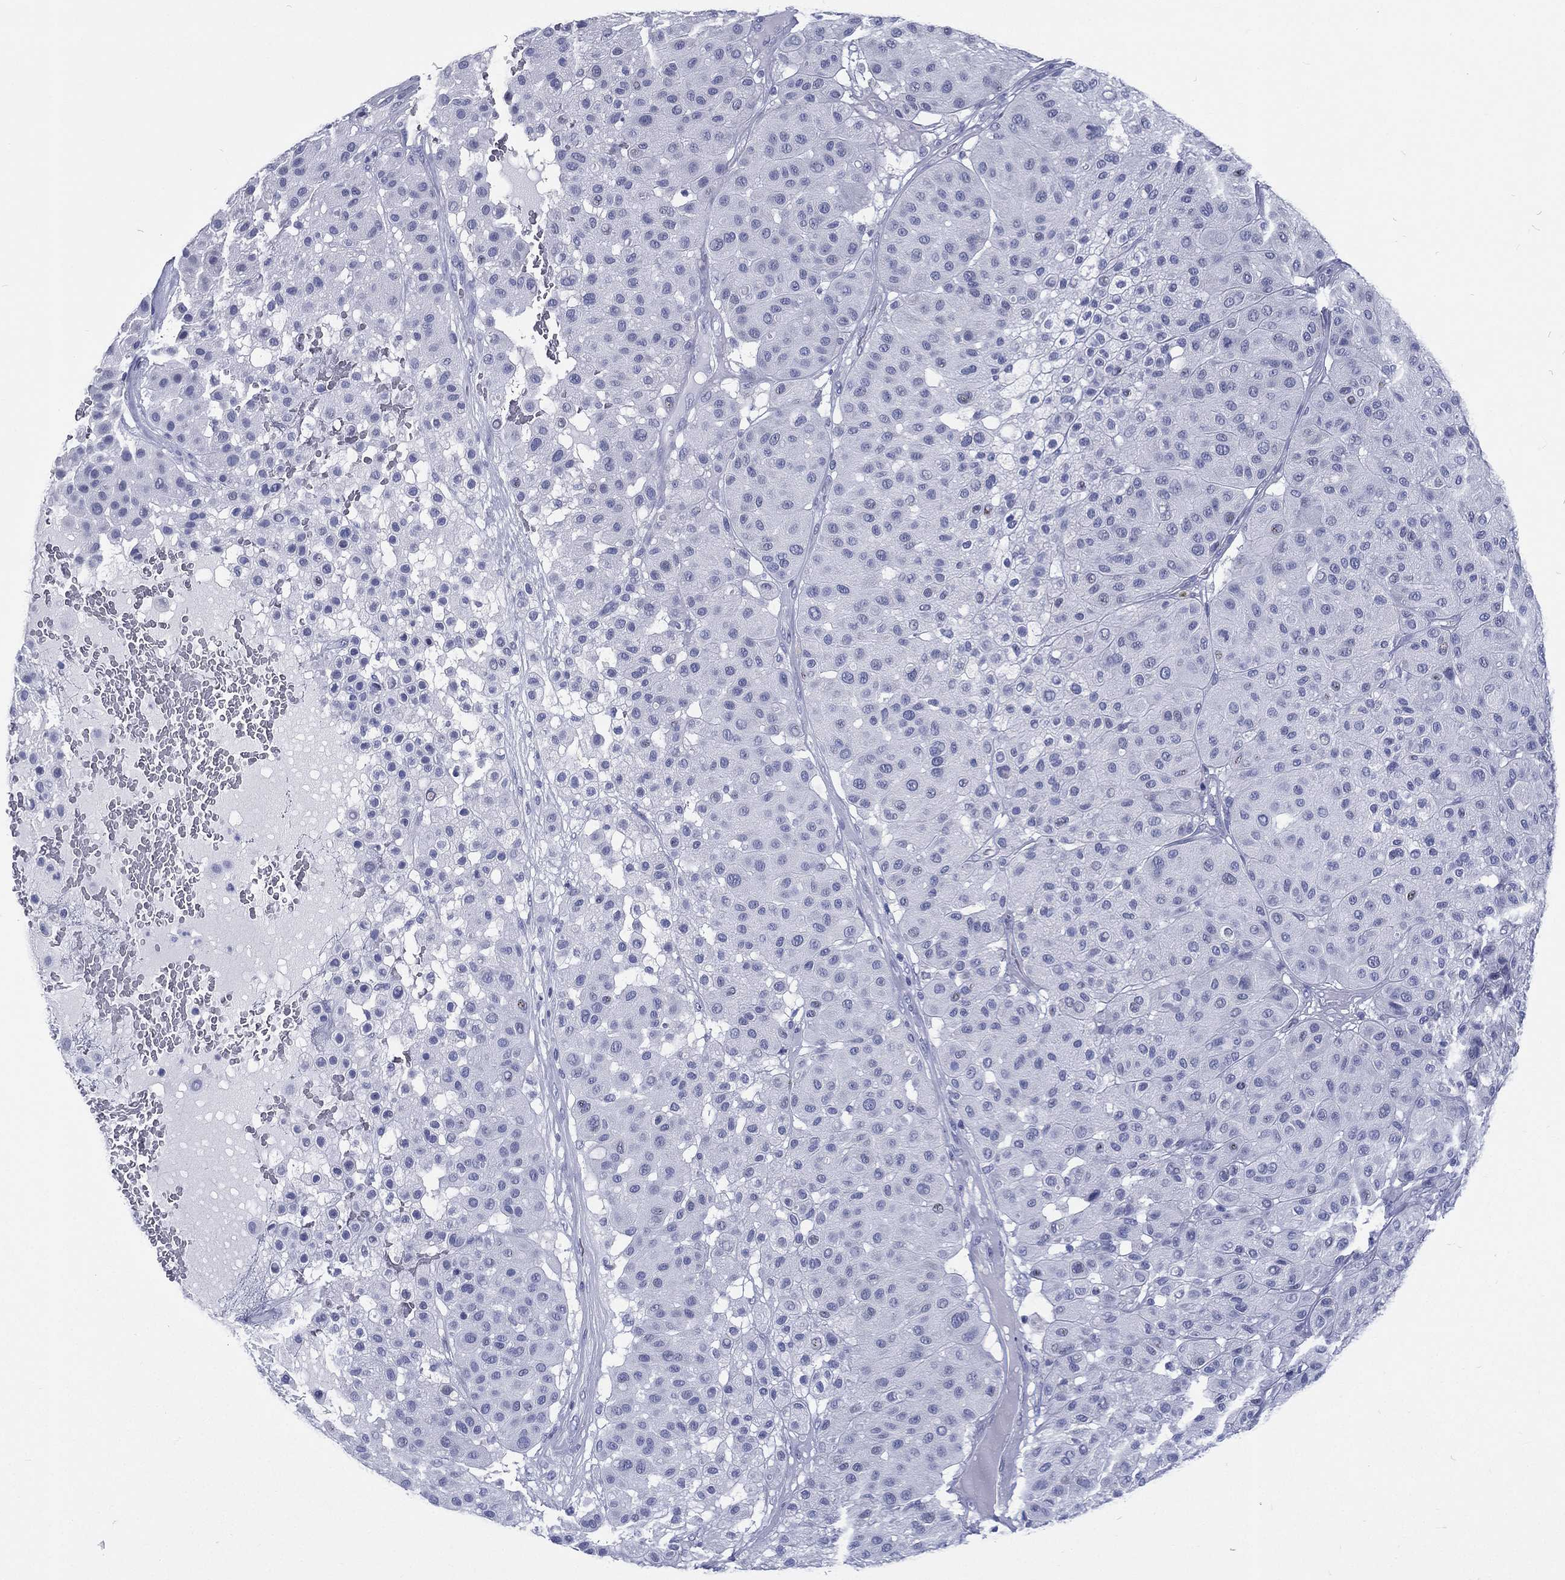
{"staining": {"intensity": "negative", "quantity": "none", "location": "none"}, "tissue": "melanoma", "cell_type": "Tumor cells", "image_type": "cancer", "snomed": [{"axis": "morphology", "description": "Malignant melanoma, Metastatic site"}, {"axis": "topography", "description": "Smooth muscle"}], "caption": "Protein analysis of malignant melanoma (metastatic site) reveals no significant positivity in tumor cells. Nuclei are stained in blue.", "gene": "RSPH4A", "patient": {"sex": "male", "age": 41}}